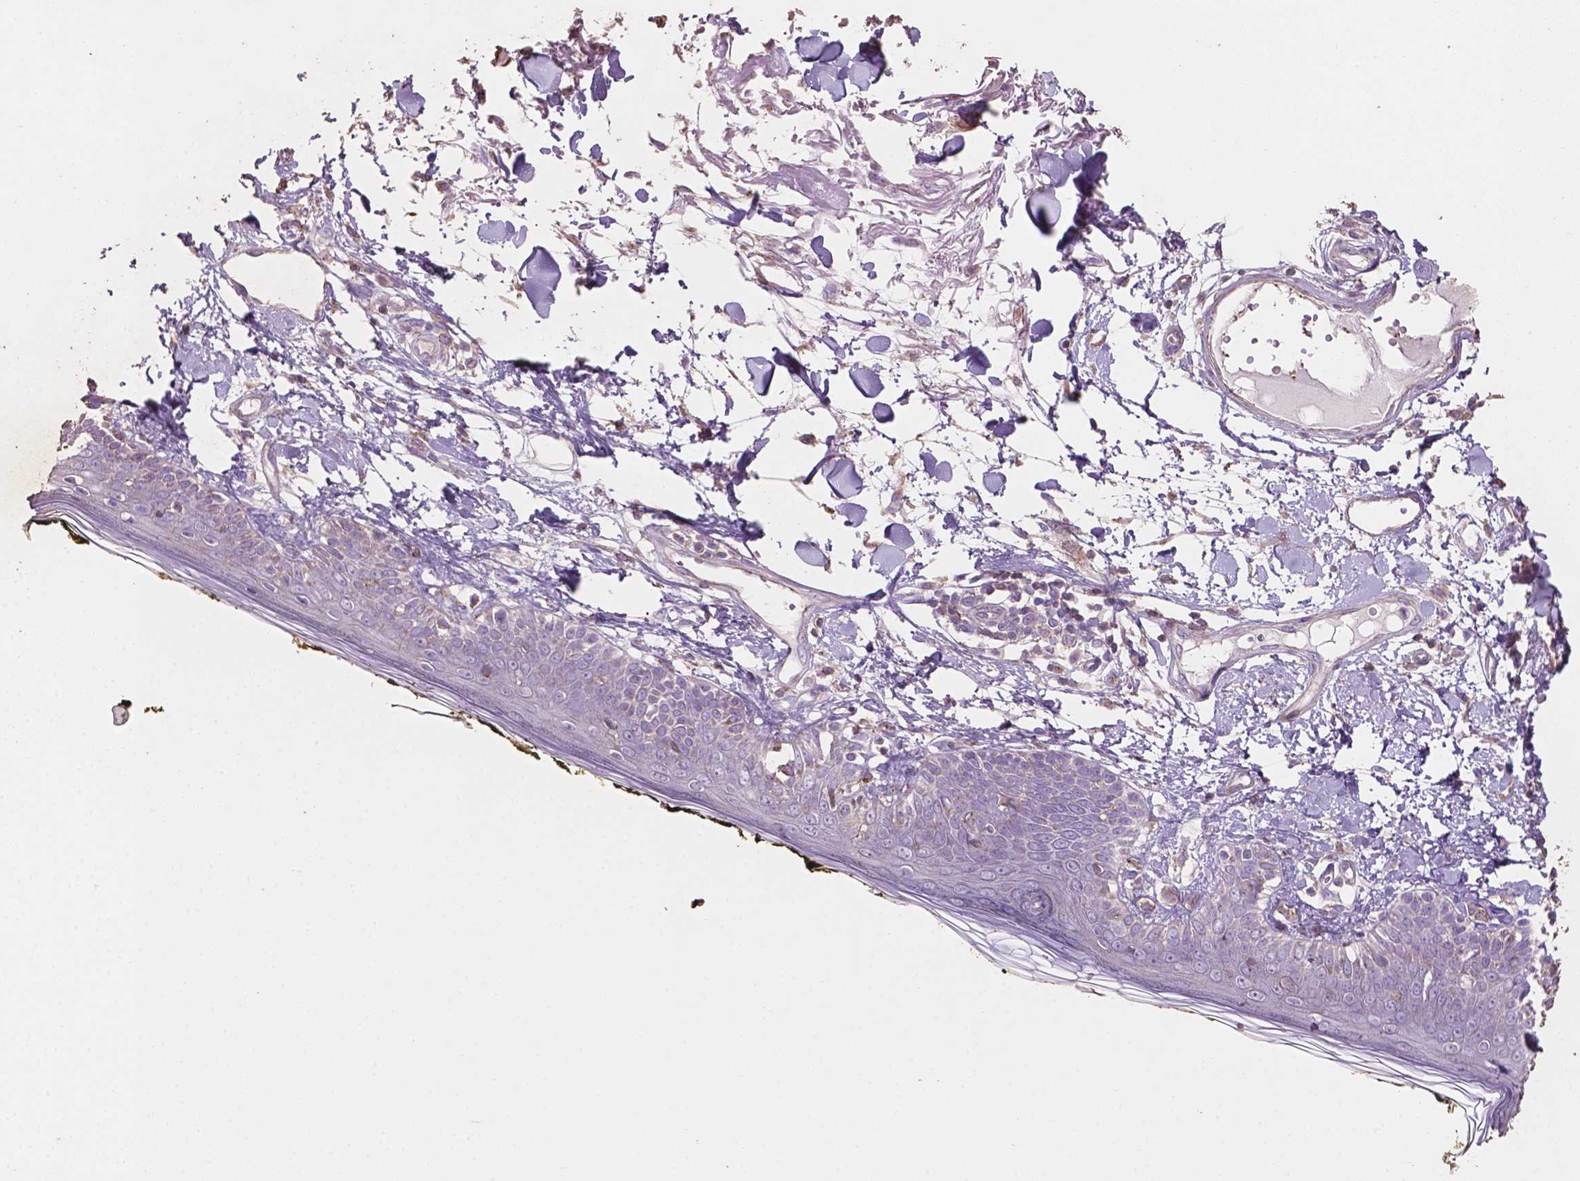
{"staining": {"intensity": "negative", "quantity": "none", "location": "none"}, "tissue": "skin", "cell_type": "Fibroblasts", "image_type": "normal", "snomed": [{"axis": "morphology", "description": "Normal tissue, NOS"}, {"axis": "topography", "description": "Skin"}], "caption": "Immunohistochemistry (IHC) histopathology image of unremarkable human skin stained for a protein (brown), which demonstrates no staining in fibroblasts.", "gene": "COMMD4", "patient": {"sex": "male", "age": 76}}